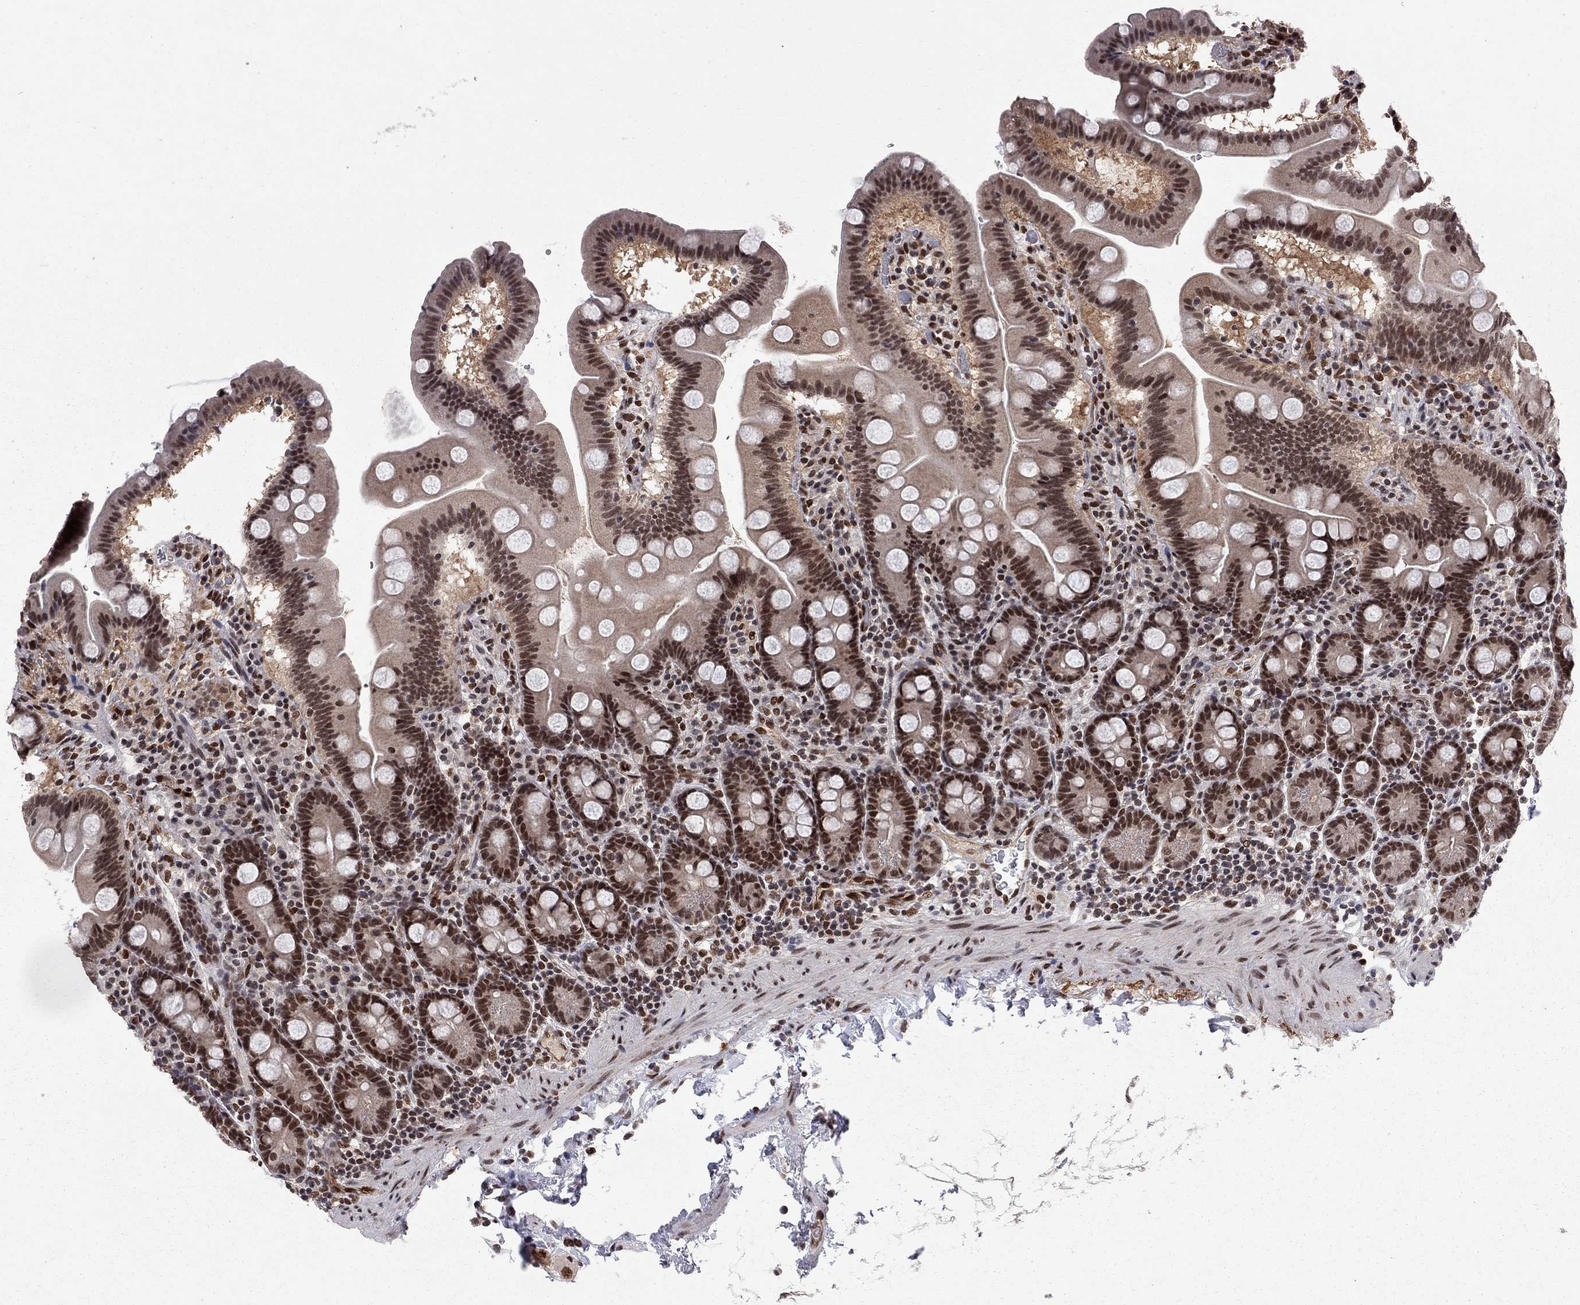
{"staining": {"intensity": "strong", "quantity": "25%-75%", "location": "nuclear"}, "tissue": "duodenum", "cell_type": "Glandular cells", "image_type": "normal", "snomed": [{"axis": "morphology", "description": "Normal tissue, NOS"}, {"axis": "topography", "description": "Duodenum"}], "caption": "DAB (3,3'-diaminobenzidine) immunohistochemical staining of benign human duodenum exhibits strong nuclear protein expression in approximately 25%-75% of glandular cells.", "gene": "SAP30L", "patient": {"sex": "male", "age": 59}}